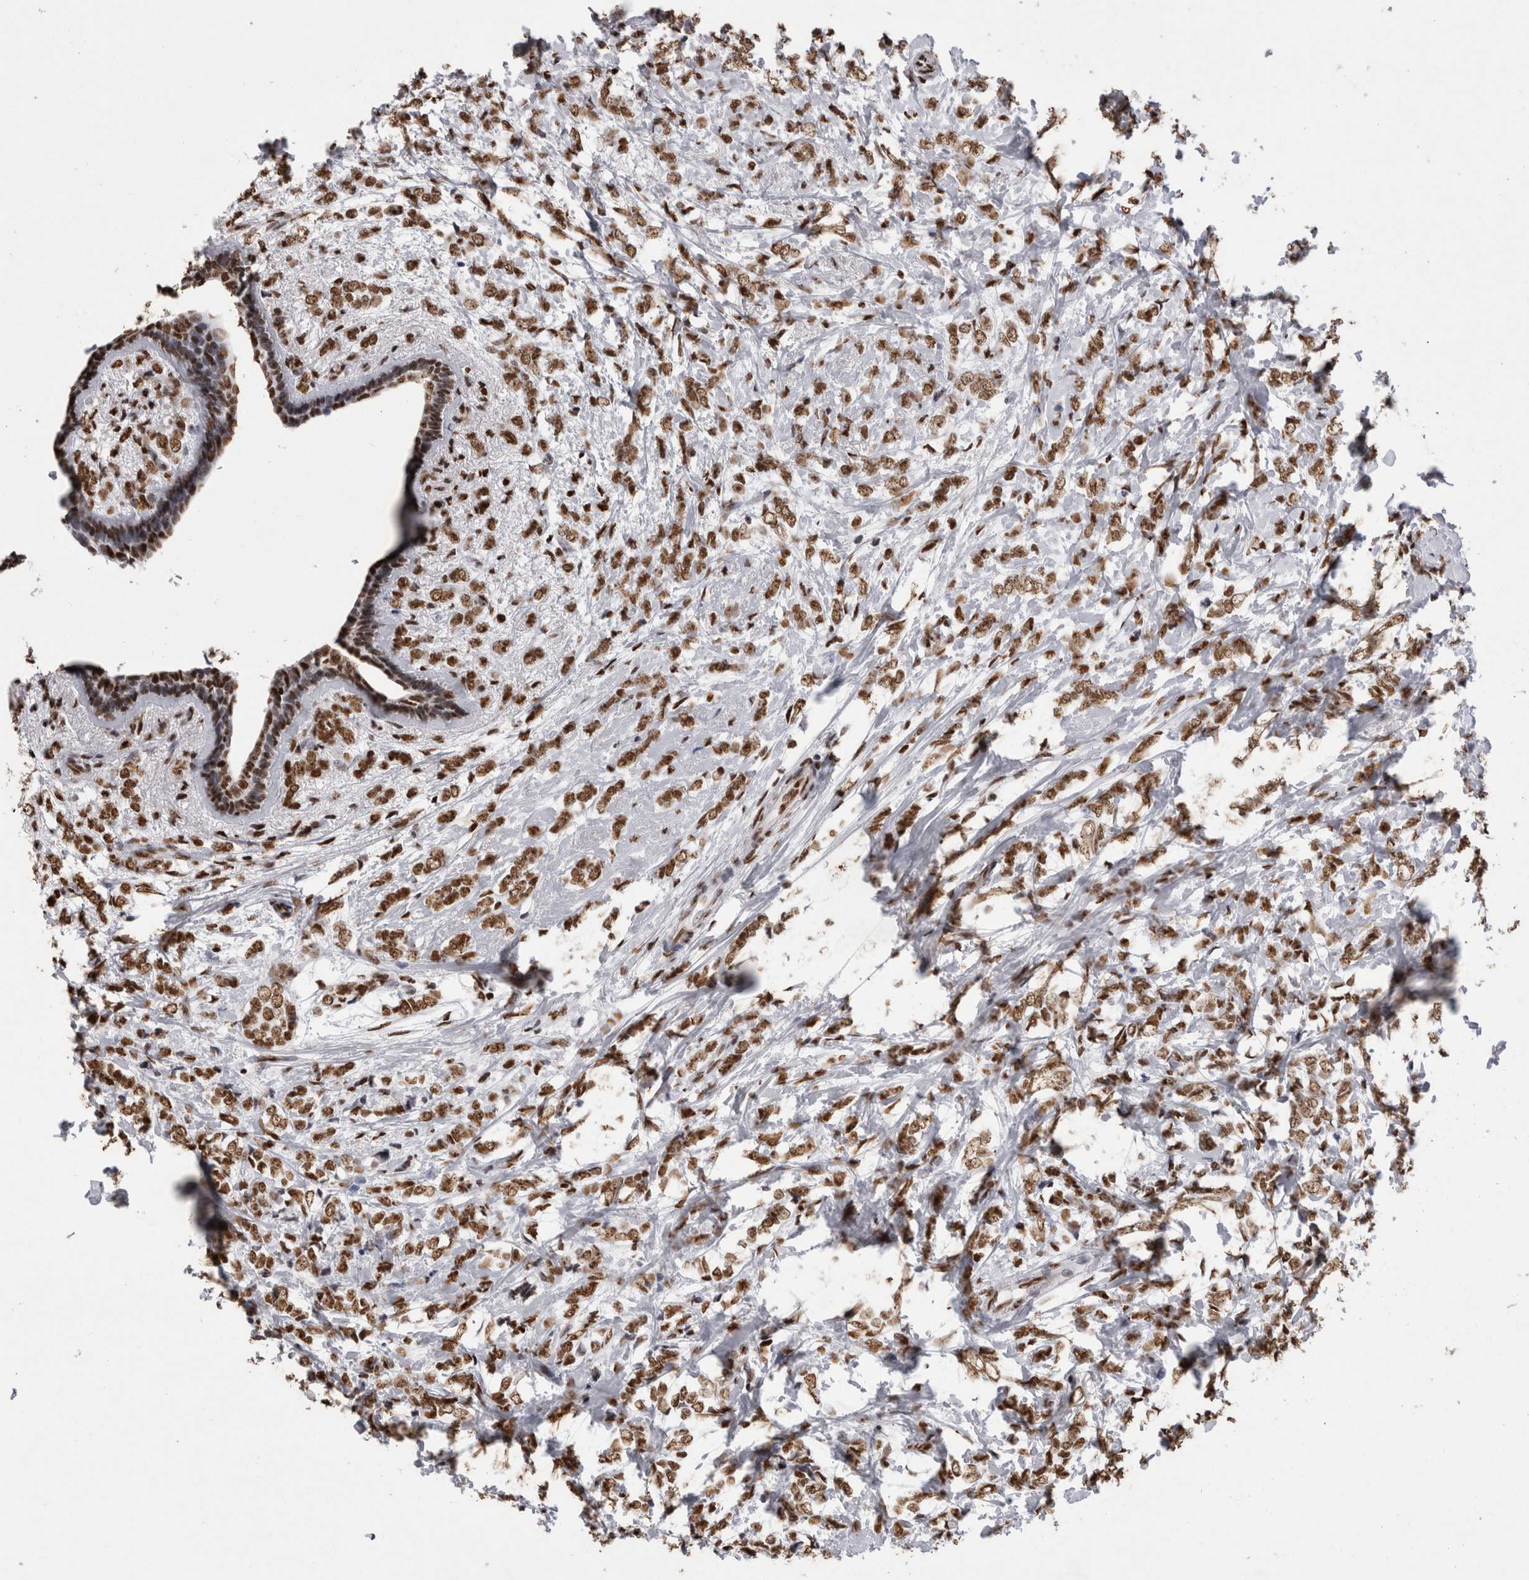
{"staining": {"intensity": "strong", "quantity": ">75%", "location": "nuclear"}, "tissue": "breast cancer", "cell_type": "Tumor cells", "image_type": "cancer", "snomed": [{"axis": "morphology", "description": "Normal tissue, NOS"}, {"axis": "morphology", "description": "Lobular carcinoma"}, {"axis": "topography", "description": "Breast"}], "caption": "Immunohistochemistry of breast lobular carcinoma reveals high levels of strong nuclear staining in approximately >75% of tumor cells. The staining was performed using DAB to visualize the protein expression in brown, while the nuclei were stained in blue with hematoxylin (Magnification: 20x).", "gene": "ALPK3", "patient": {"sex": "female", "age": 47}}